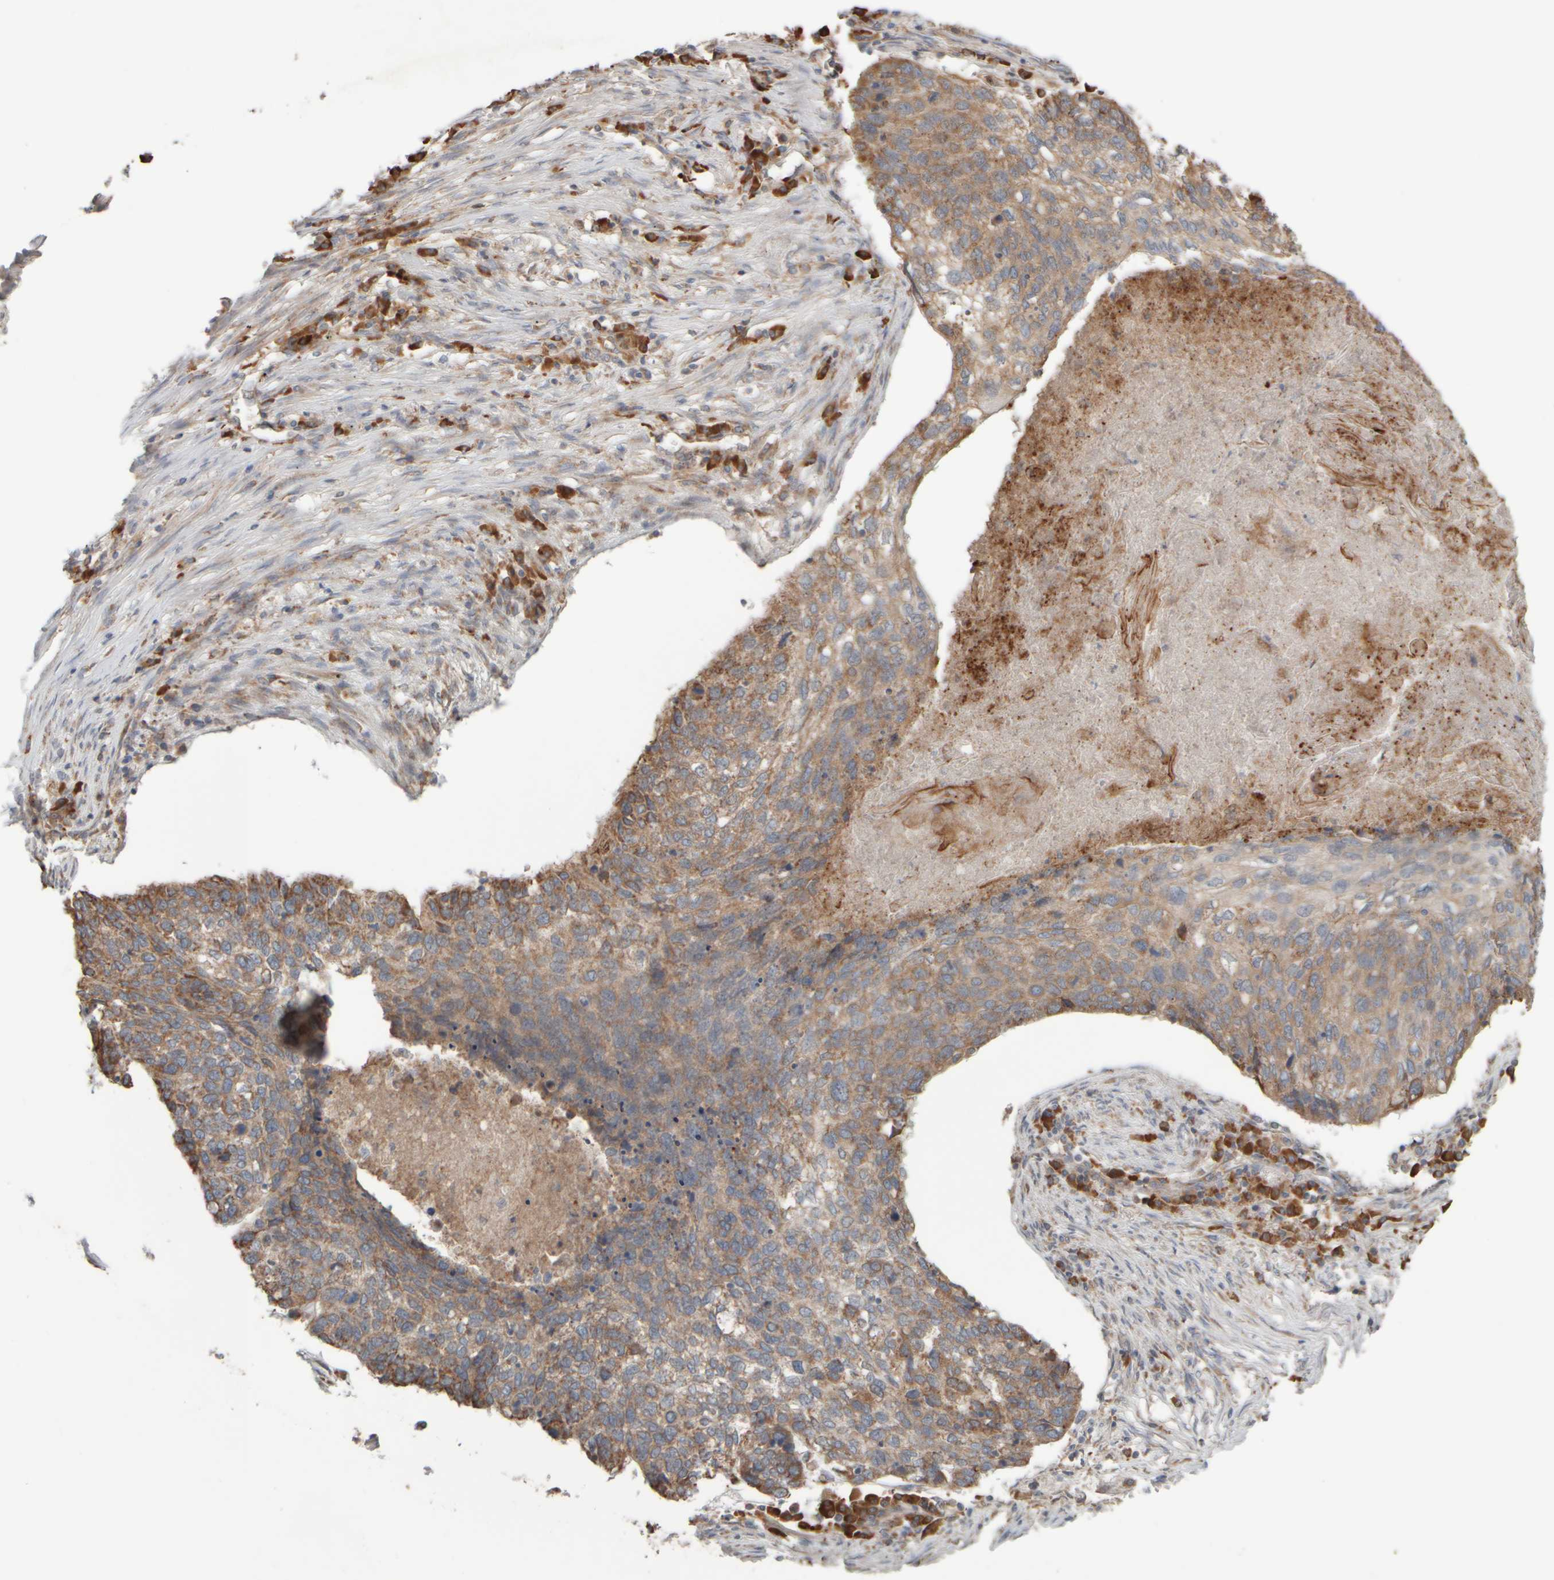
{"staining": {"intensity": "weak", "quantity": ">75%", "location": "cytoplasmic/membranous"}, "tissue": "lung cancer", "cell_type": "Tumor cells", "image_type": "cancer", "snomed": [{"axis": "morphology", "description": "Squamous cell carcinoma, NOS"}, {"axis": "topography", "description": "Lung"}], "caption": "An immunohistochemistry micrograph of neoplastic tissue is shown. Protein staining in brown highlights weak cytoplasmic/membranous positivity in lung cancer within tumor cells.", "gene": "EIF2B3", "patient": {"sex": "female", "age": 63}}